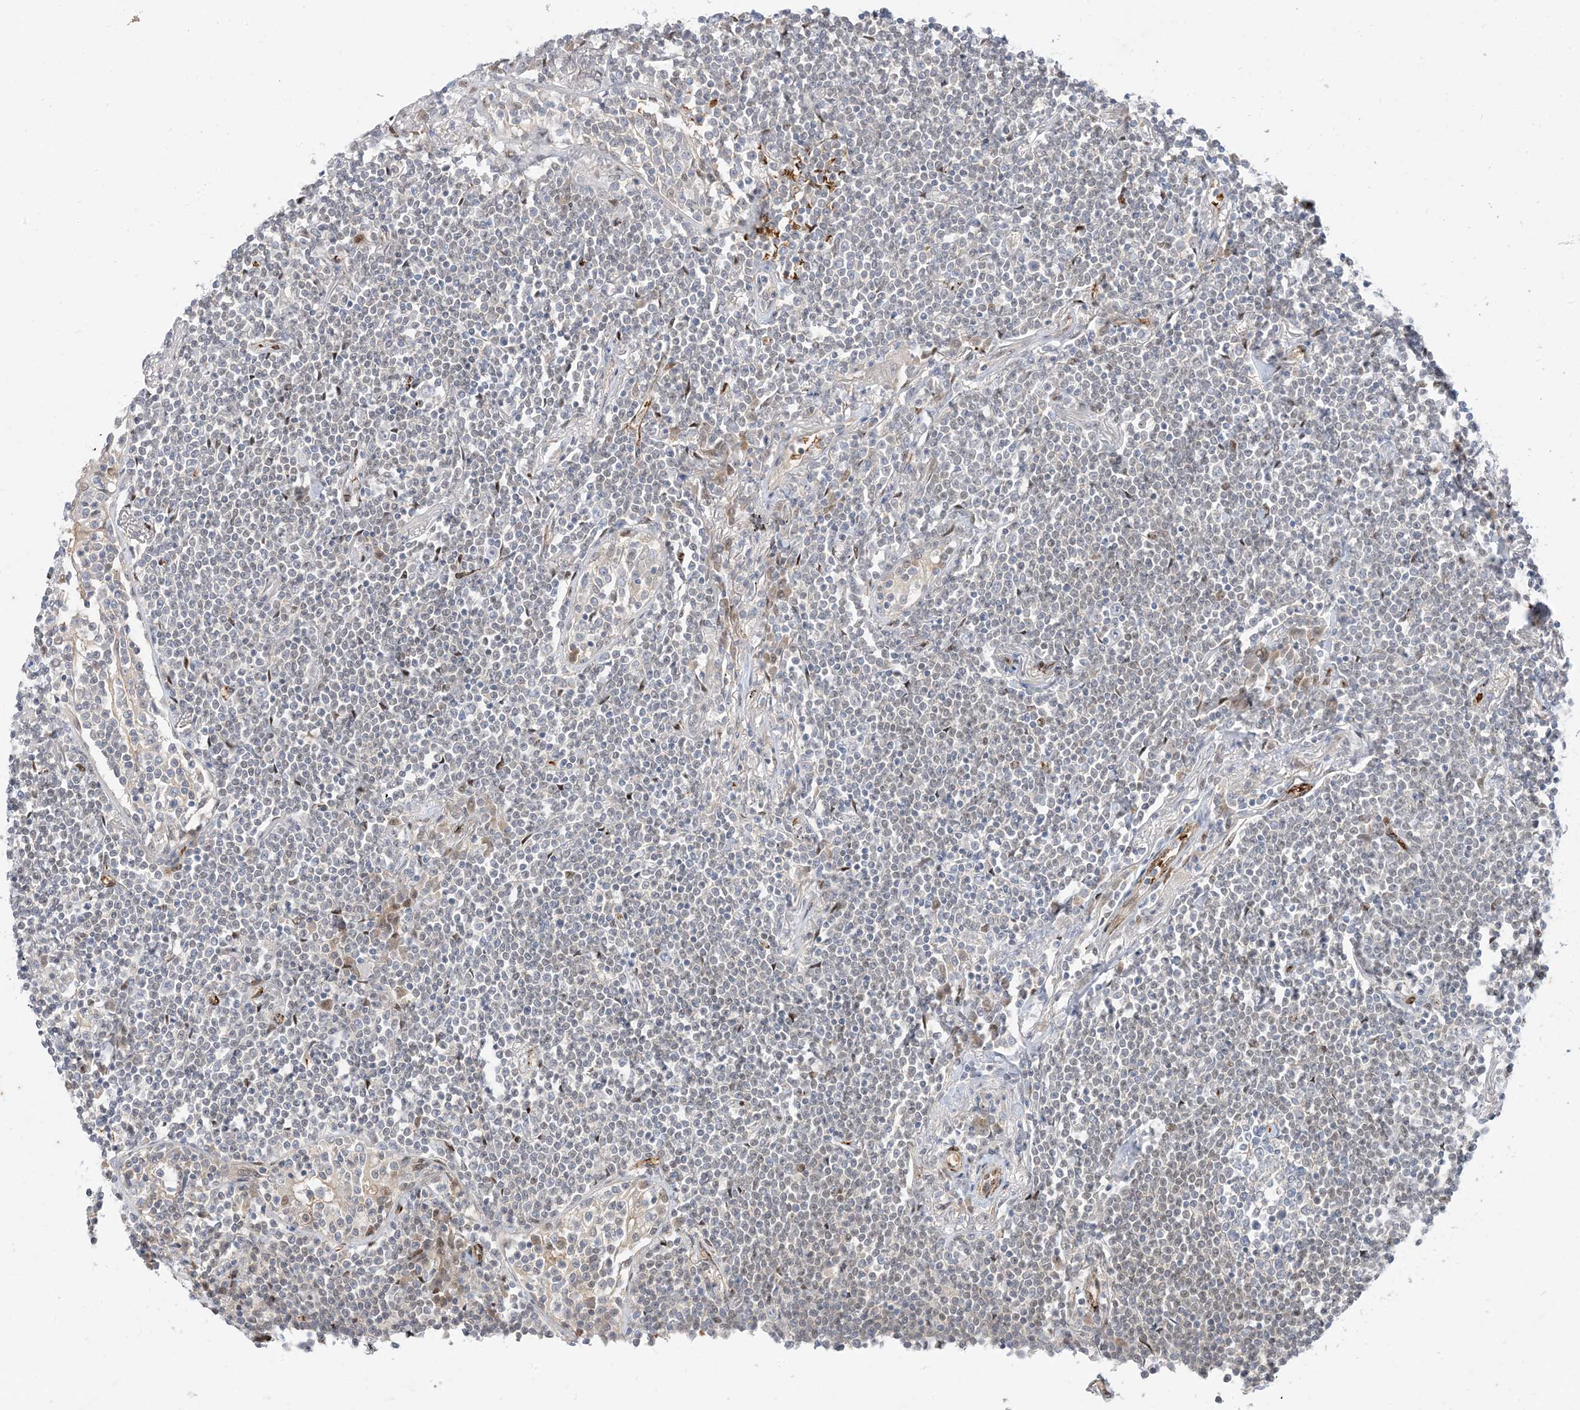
{"staining": {"intensity": "negative", "quantity": "none", "location": "none"}, "tissue": "lymphoma", "cell_type": "Tumor cells", "image_type": "cancer", "snomed": [{"axis": "morphology", "description": "Malignant lymphoma, non-Hodgkin's type, Low grade"}, {"axis": "topography", "description": "Lung"}], "caption": "Tumor cells show no significant protein positivity in lymphoma. (DAB IHC with hematoxylin counter stain).", "gene": "RIN1", "patient": {"sex": "female", "age": 71}}